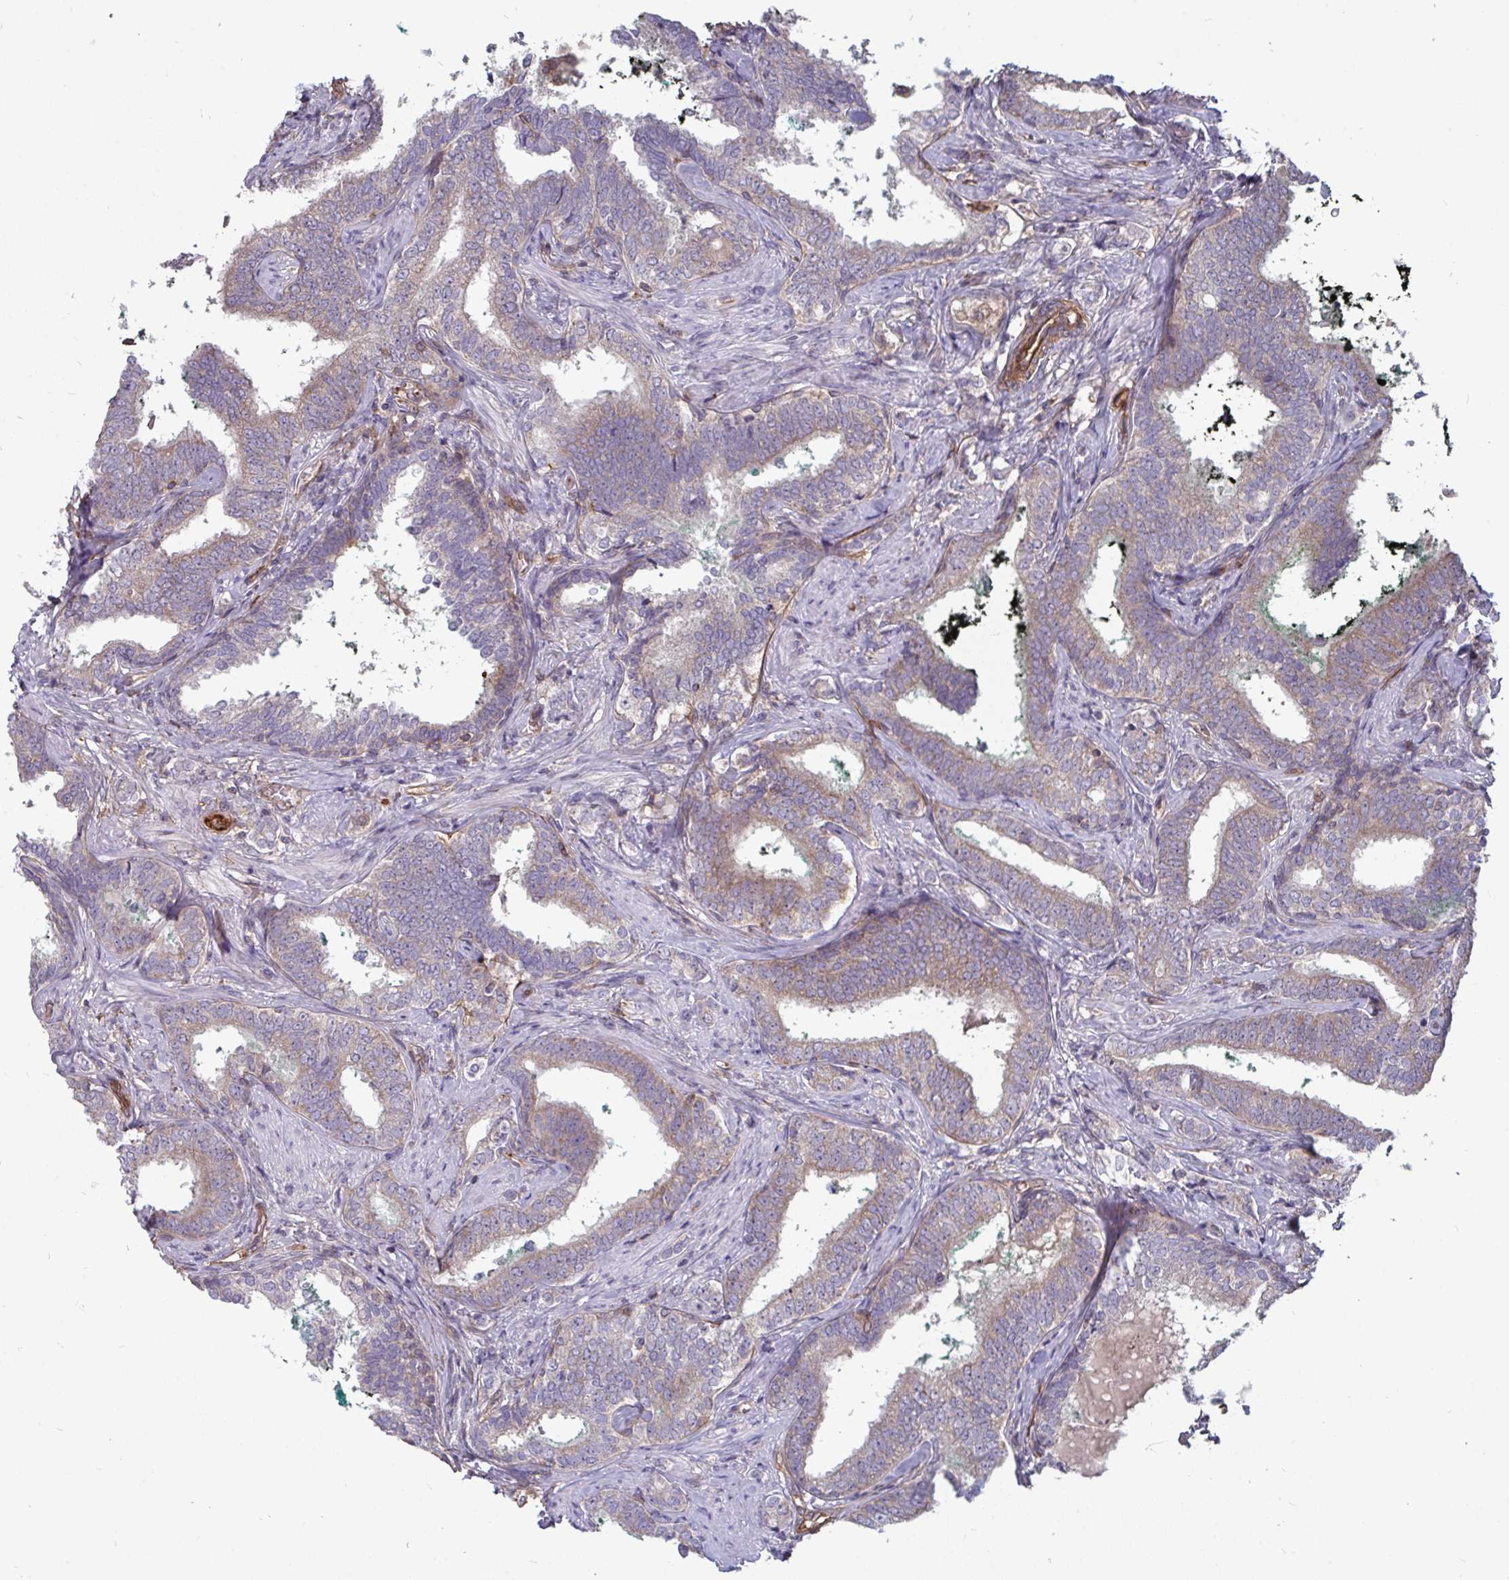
{"staining": {"intensity": "weak", "quantity": "<25%", "location": "cytoplasmic/membranous"}, "tissue": "prostate cancer", "cell_type": "Tumor cells", "image_type": "cancer", "snomed": [{"axis": "morphology", "description": "Adenocarcinoma, High grade"}, {"axis": "topography", "description": "Prostate"}], "caption": "This is an immunohistochemistry (IHC) image of human prostate high-grade adenocarcinoma. There is no staining in tumor cells.", "gene": "ISCU", "patient": {"sex": "male", "age": 72}}